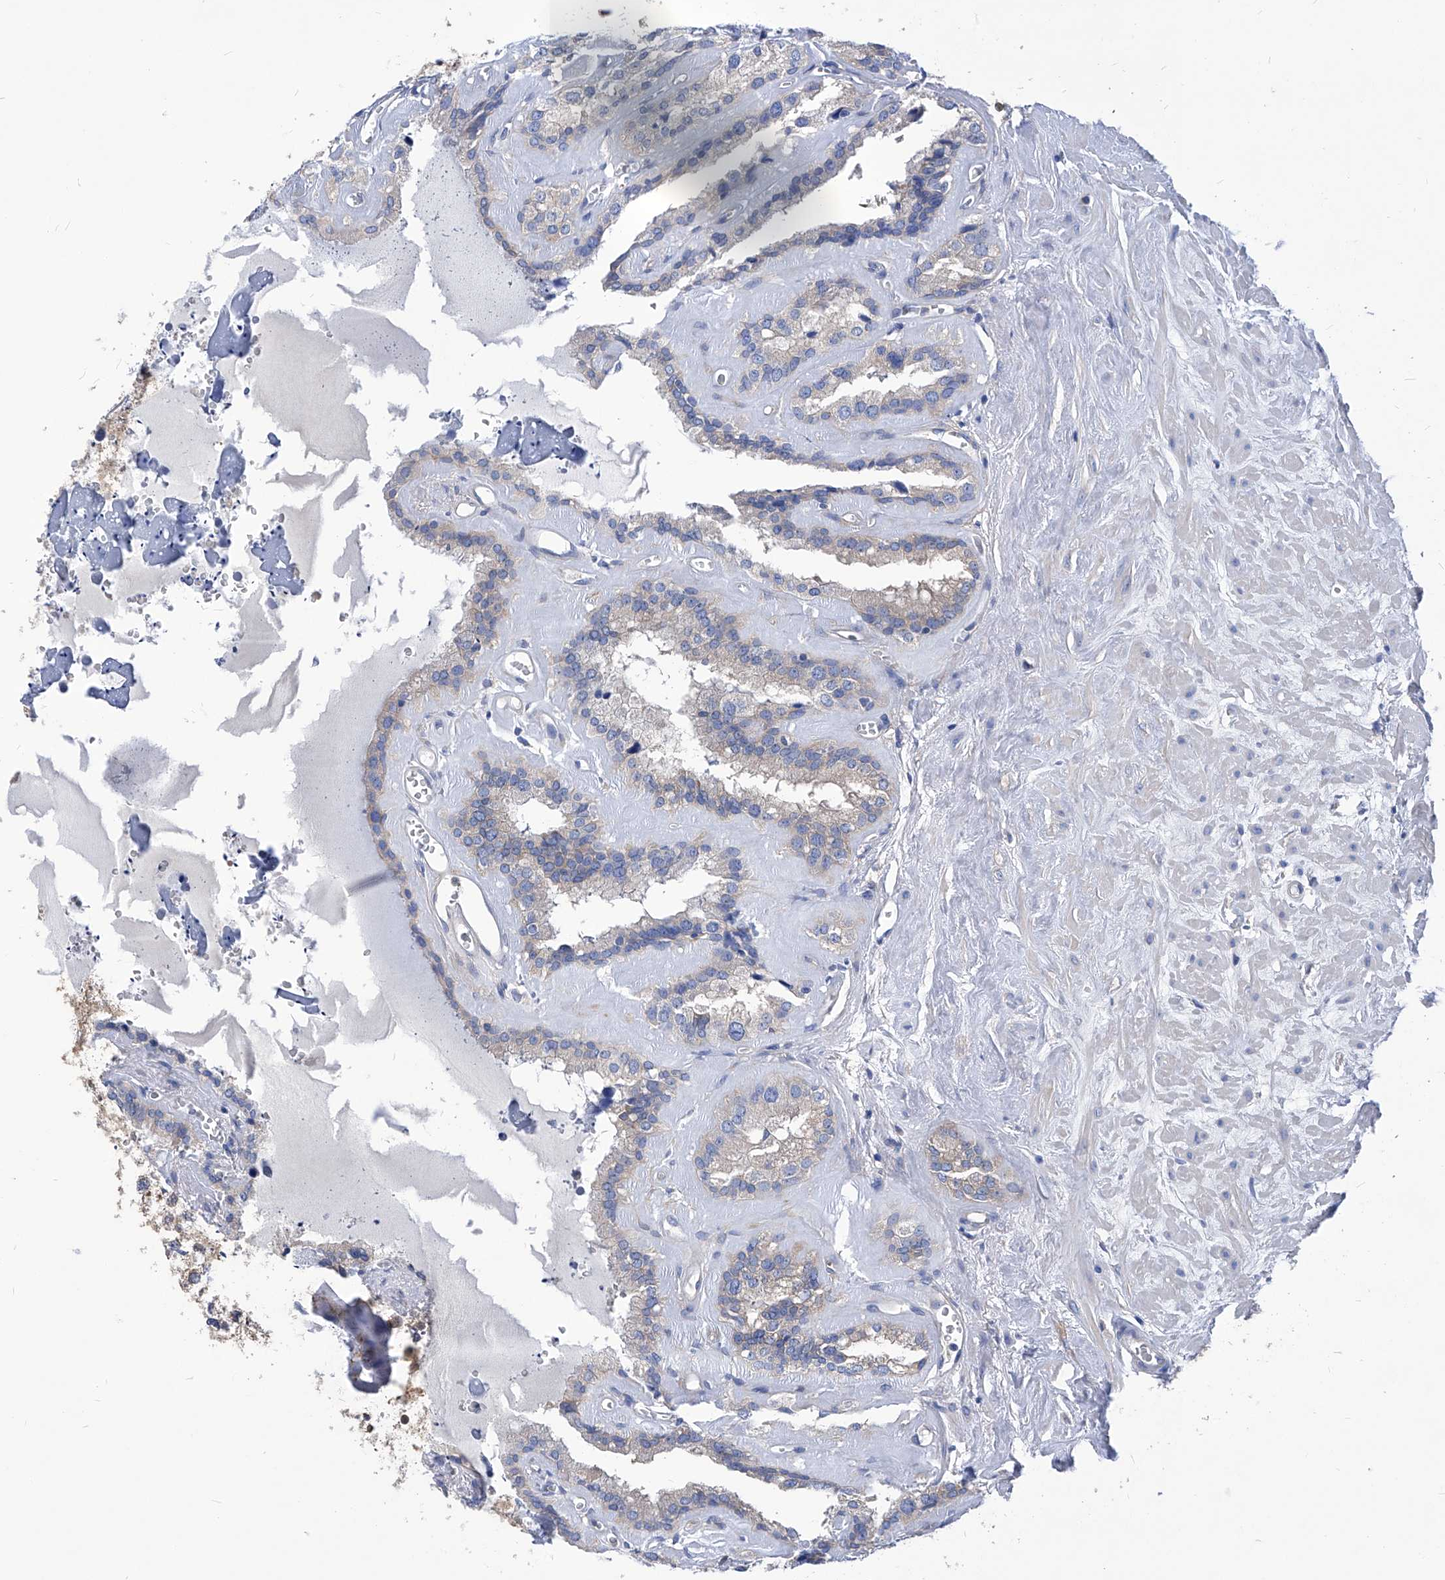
{"staining": {"intensity": "negative", "quantity": "none", "location": "none"}, "tissue": "seminal vesicle", "cell_type": "Glandular cells", "image_type": "normal", "snomed": [{"axis": "morphology", "description": "Normal tissue, NOS"}, {"axis": "topography", "description": "Prostate"}, {"axis": "topography", "description": "Seminal veicle"}], "caption": "The image exhibits no staining of glandular cells in unremarkable seminal vesicle. The staining was performed using DAB to visualize the protein expression in brown, while the nuclei were stained in blue with hematoxylin (Magnification: 20x).", "gene": "XPNPEP1", "patient": {"sex": "male", "age": 59}}